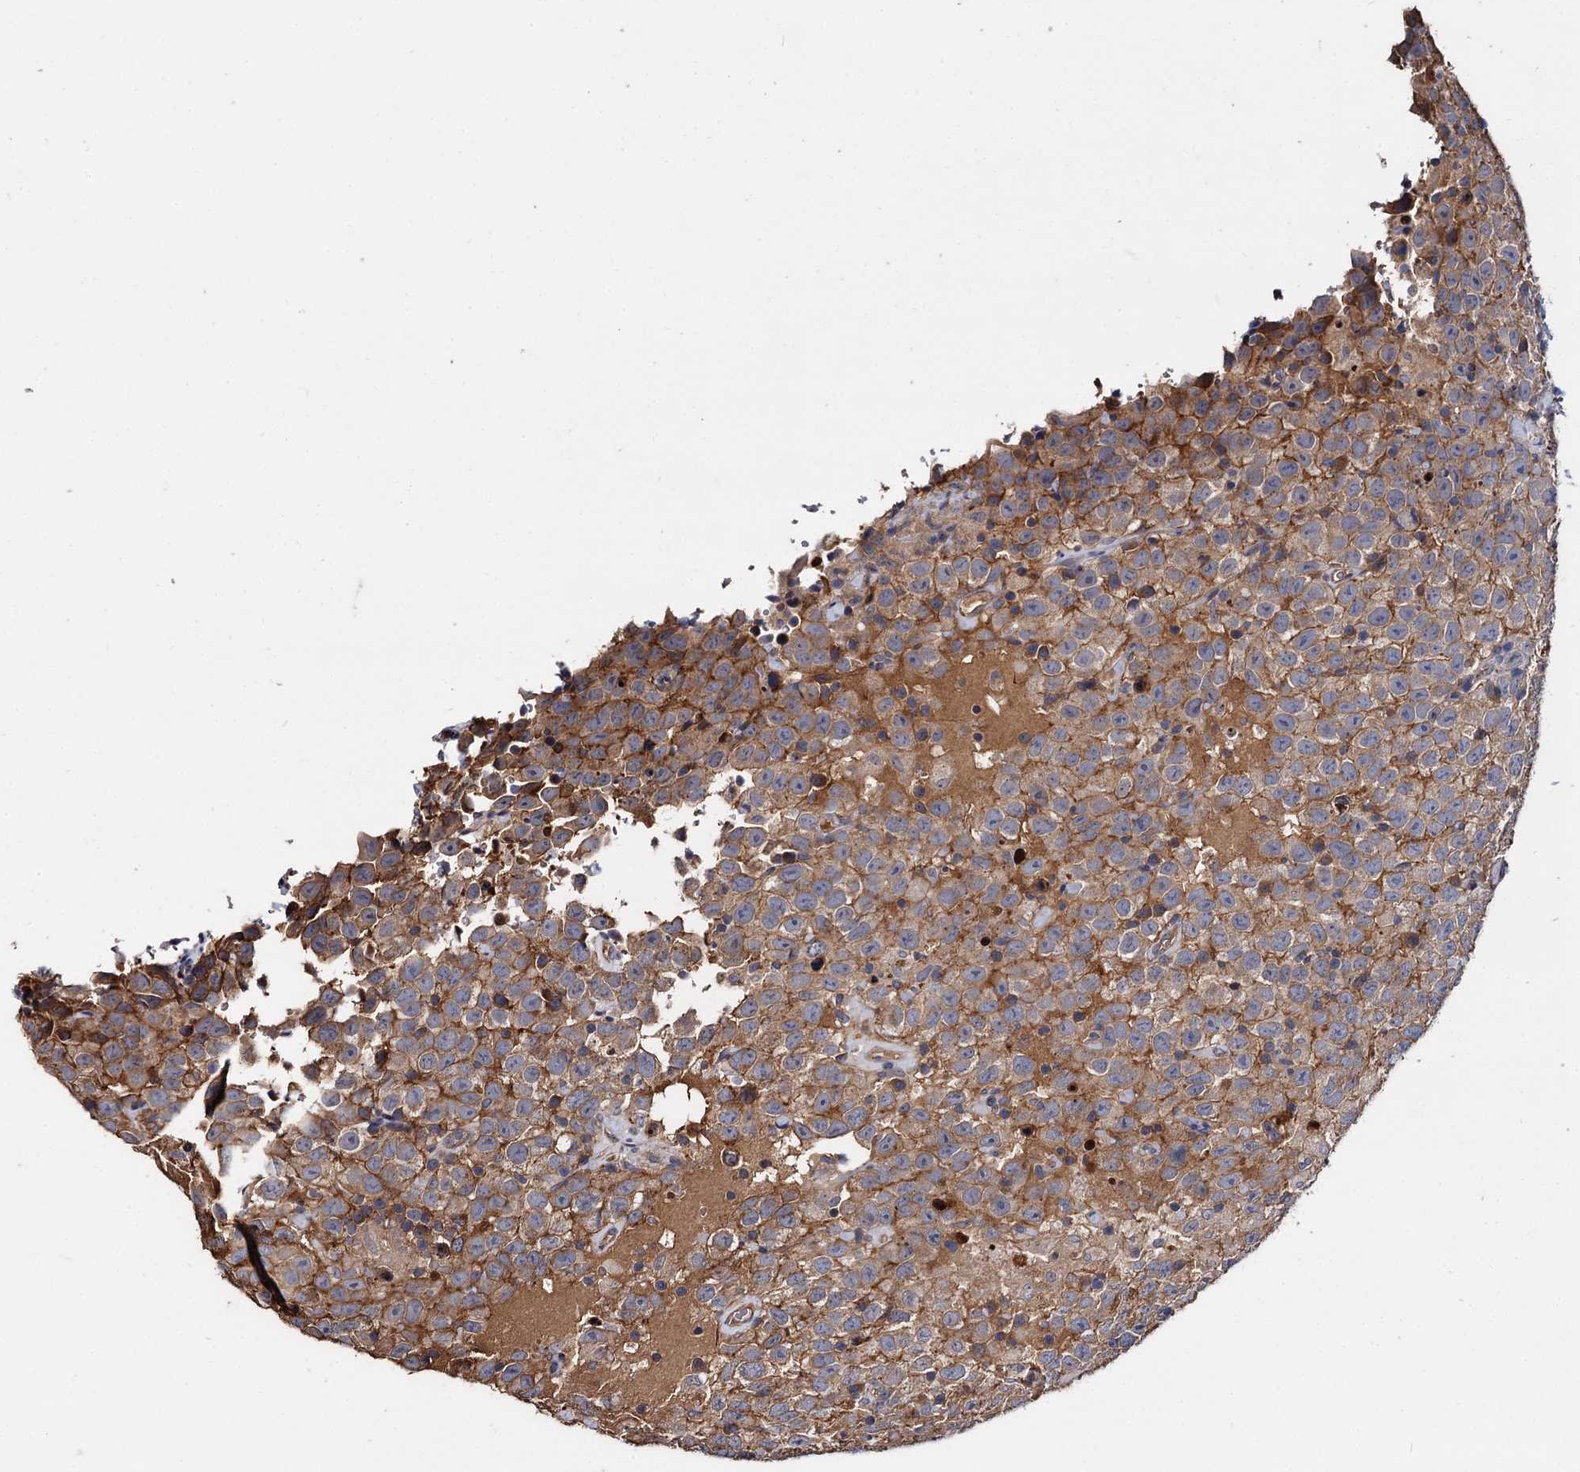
{"staining": {"intensity": "moderate", "quantity": ">75%", "location": "cytoplasmic/membranous"}, "tissue": "testis cancer", "cell_type": "Tumor cells", "image_type": "cancer", "snomed": [{"axis": "morphology", "description": "Seminoma, NOS"}, {"axis": "topography", "description": "Testis"}], "caption": "Testis cancer stained with immunohistochemistry exhibits moderate cytoplasmic/membranous positivity in about >75% of tumor cells.", "gene": "ISM2", "patient": {"sex": "male", "age": 41}}